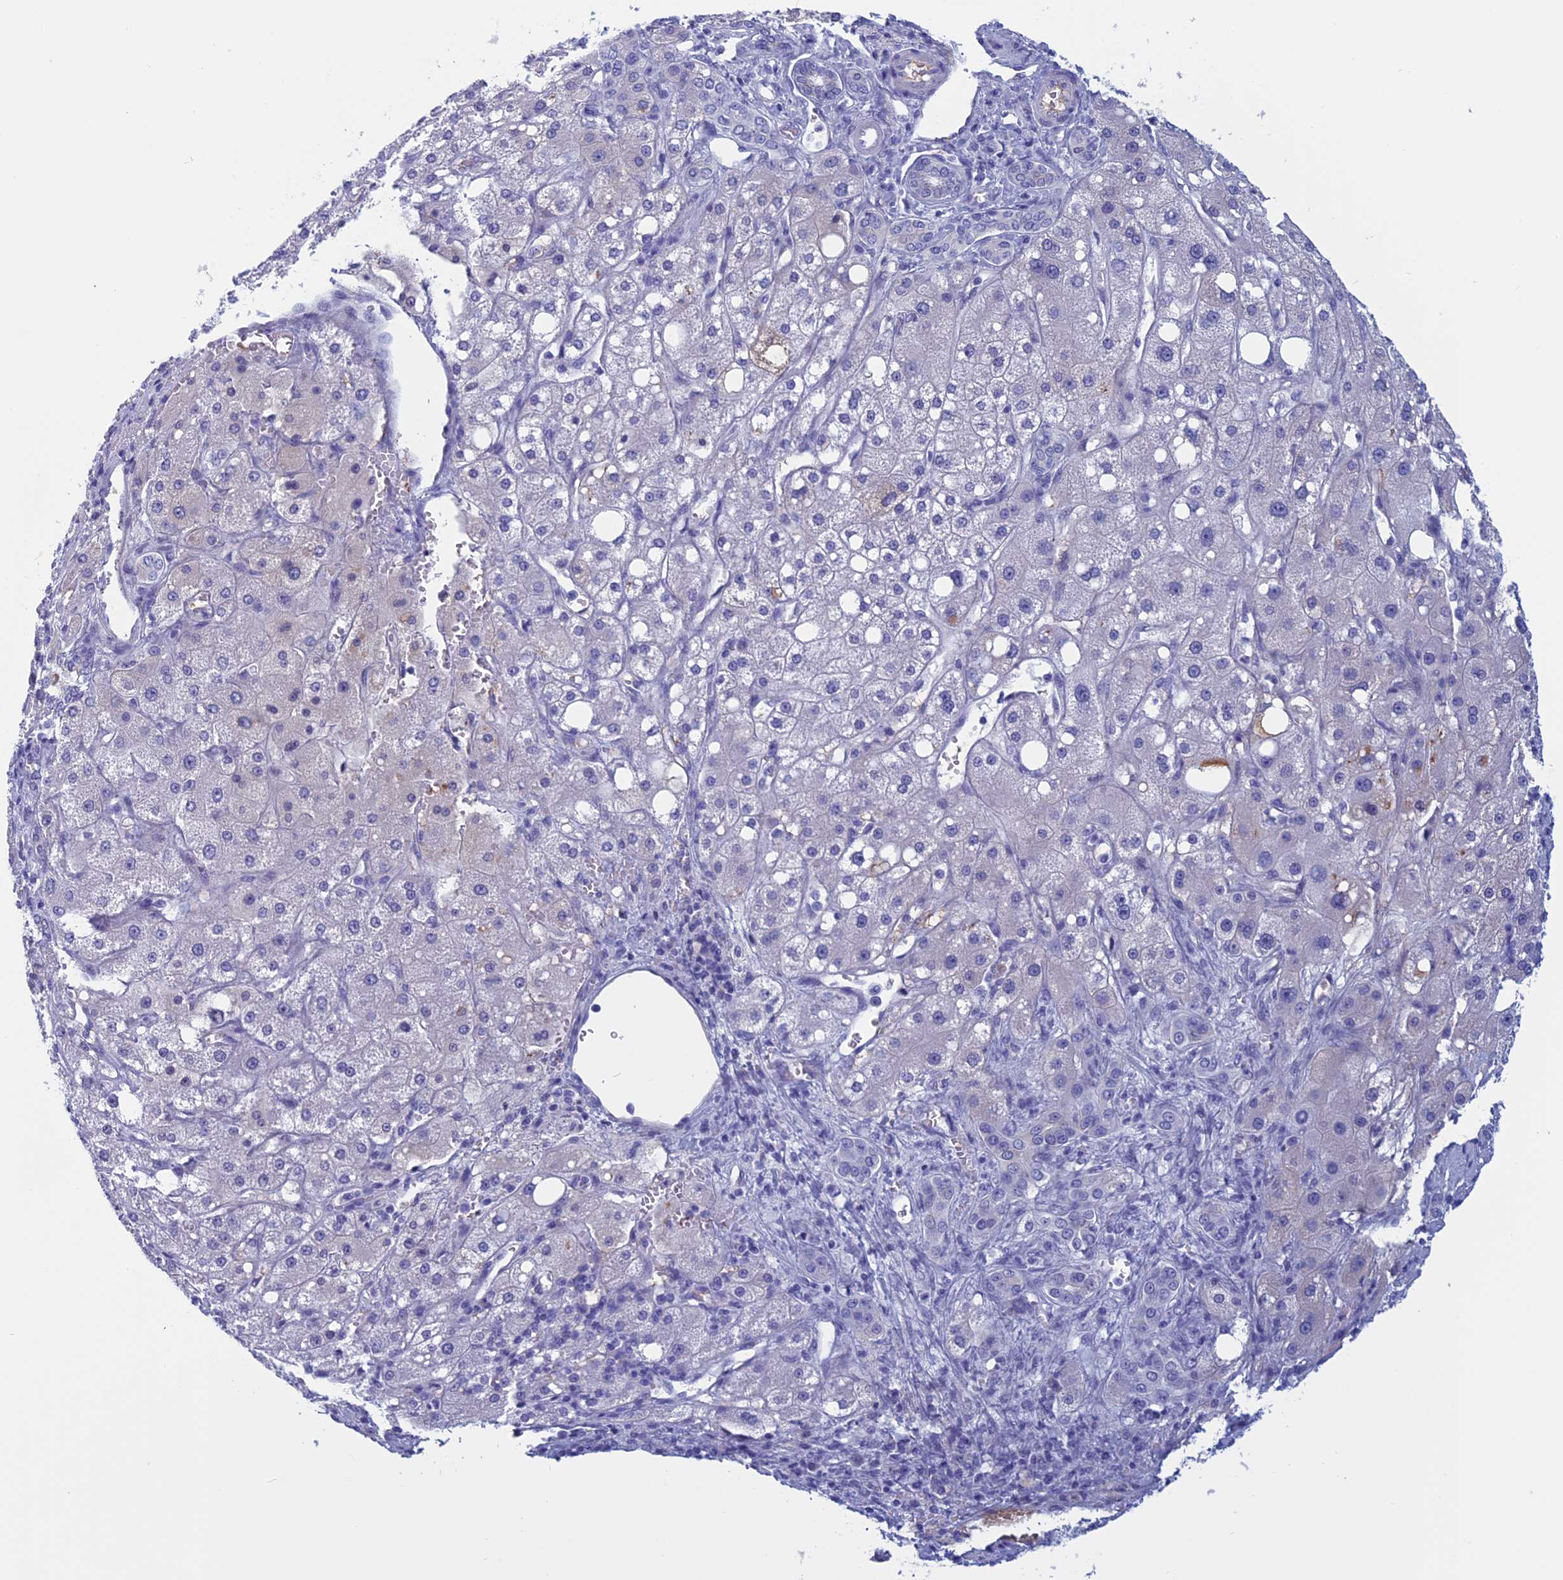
{"staining": {"intensity": "negative", "quantity": "none", "location": "none"}, "tissue": "liver cancer", "cell_type": "Tumor cells", "image_type": "cancer", "snomed": [{"axis": "morphology", "description": "Carcinoma, Hepatocellular, NOS"}, {"axis": "topography", "description": "Liver"}], "caption": "There is no significant positivity in tumor cells of liver cancer (hepatocellular carcinoma).", "gene": "ANGPTL2", "patient": {"sex": "male", "age": 80}}